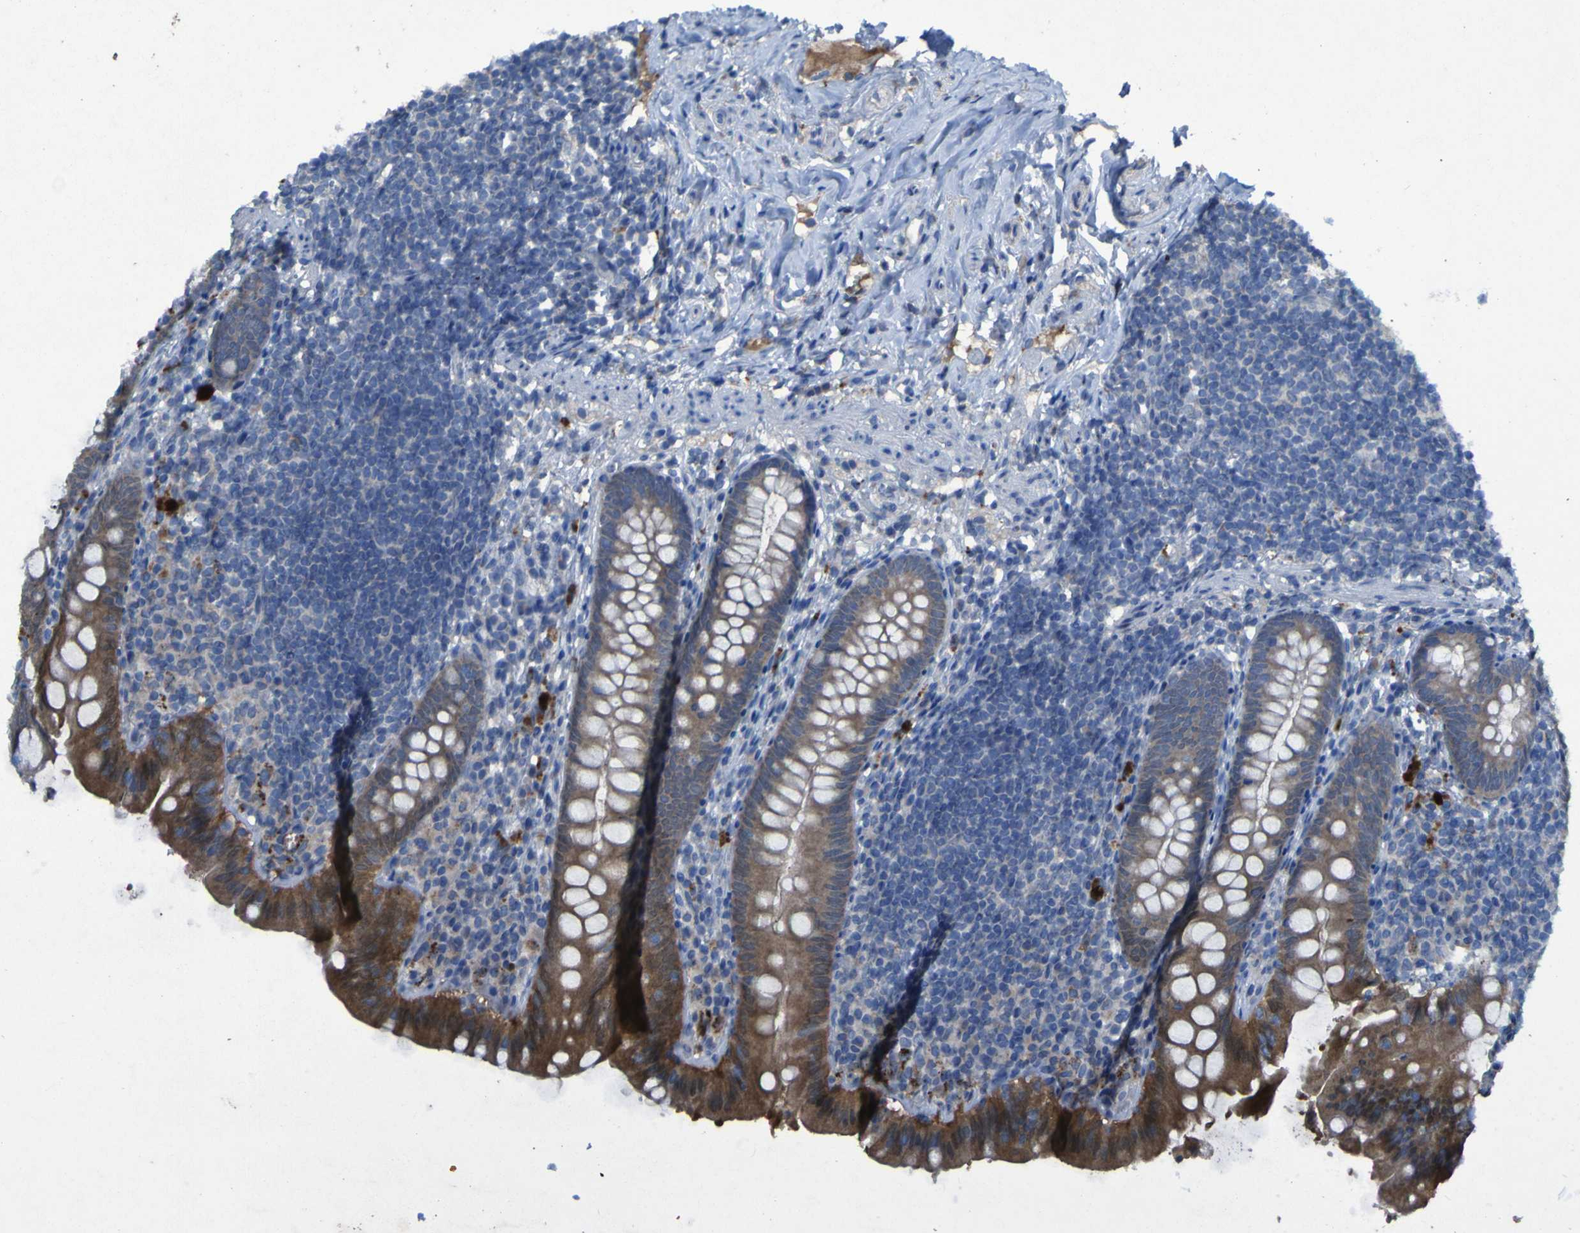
{"staining": {"intensity": "moderate", "quantity": ">75%", "location": "cytoplasmic/membranous"}, "tissue": "appendix", "cell_type": "Glandular cells", "image_type": "normal", "snomed": [{"axis": "morphology", "description": "Normal tissue, NOS"}, {"axis": "topography", "description": "Appendix"}], "caption": "Immunohistochemistry (DAB) staining of unremarkable human appendix reveals moderate cytoplasmic/membranous protein staining in approximately >75% of glandular cells. (DAB (3,3'-diaminobenzidine) IHC with brightfield microscopy, high magnification).", "gene": "SGK2", "patient": {"sex": "male", "age": 52}}